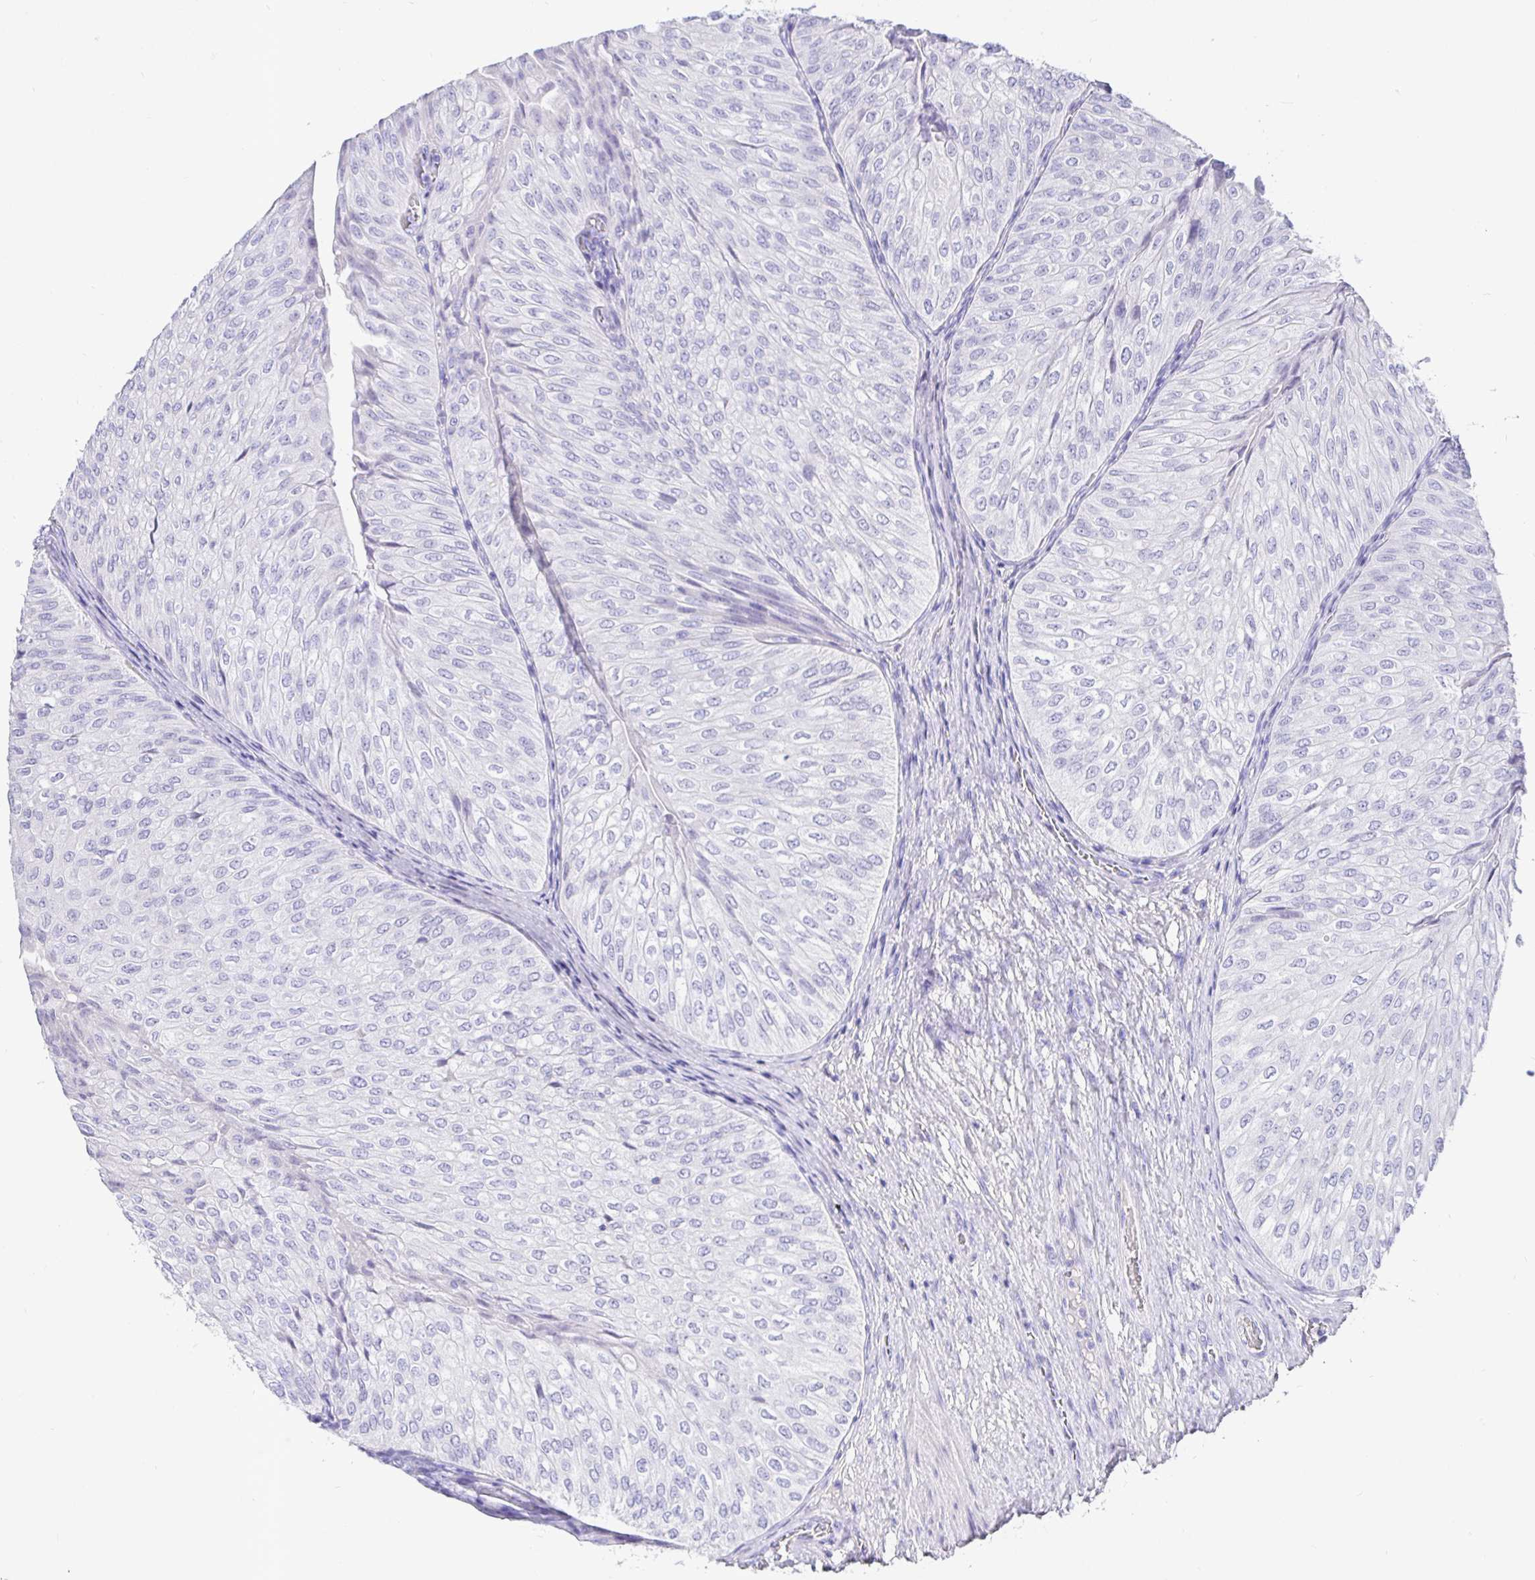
{"staining": {"intensity": "negative", "quantity": "none", "location": "none"}, "tissue": "urothelial cancer", "cell_type": "Tumor cells", "image_type": "cancer", "snomed": [{"axis": "morphology", "description": "Urothelial carcinoma, NOS"}, {"axis": "topography", "description": "Urinary bladder"}], "caption": "High power microscopy histopathology image of an immunohistochemistry histopathology image of urothelial cancer, revealing no significant positivity in tumor cells.", "gene": "TPTE", "patient": {"sex": "male", "age": 62}}